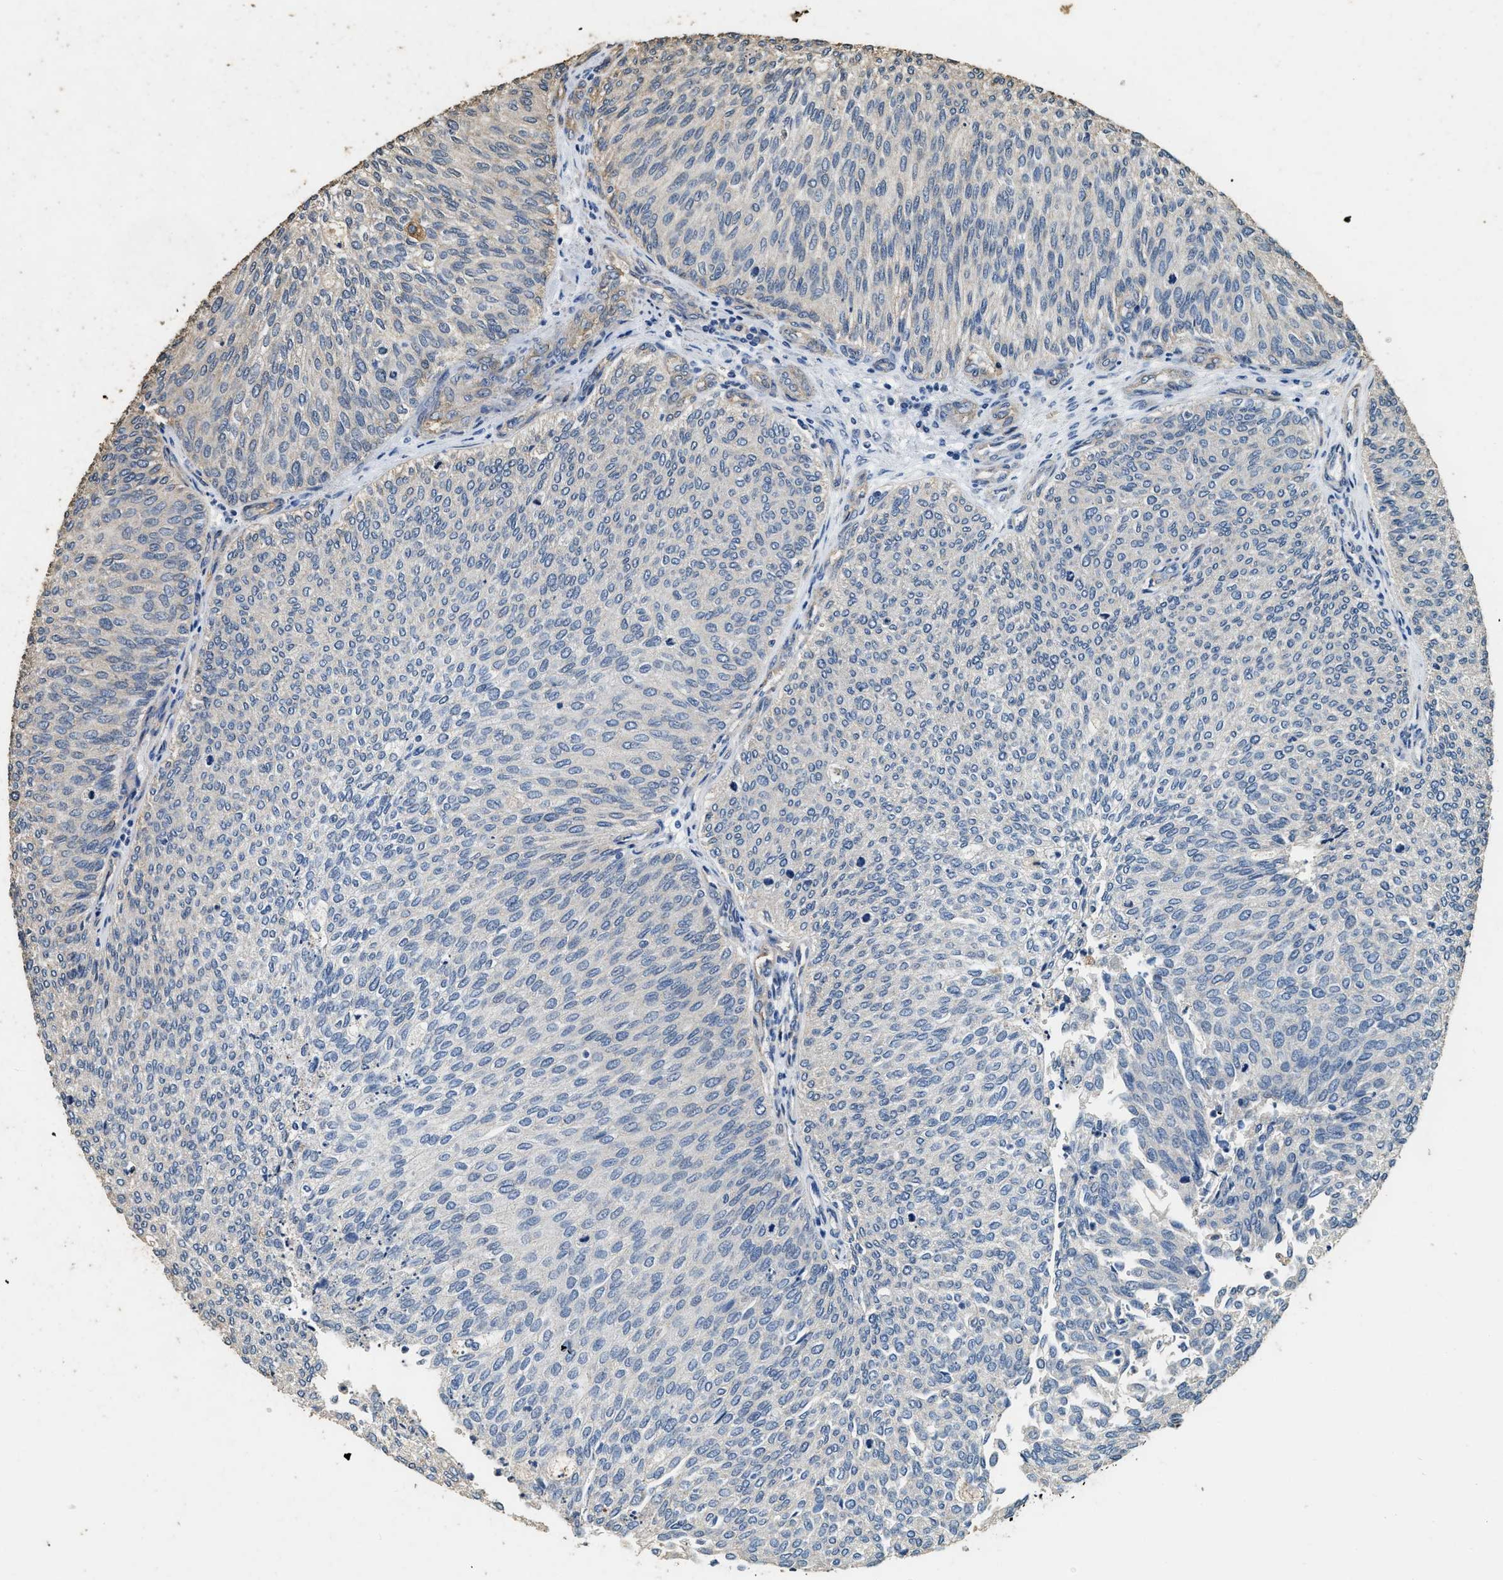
{"staining": {"intensity": "weak", "quantity": "<25%", "location": "cytoplasmic/membranous"}, "tissue": "urothelial cancer", "cell_type": "Tumor cells", "image_type": "cancer", "snomed": [{"axis": "morphology", "description": "Urothelial carcinoma, Low grade"}, {"axis": "topography", "description": "Urinary bladder"}], "caption": "DAB immunohistochemical staining of urothelial cancer displays no significant staining in tumor cells.", "gene": "MIB1", "patient": {"sex": "female", "age": 79}}